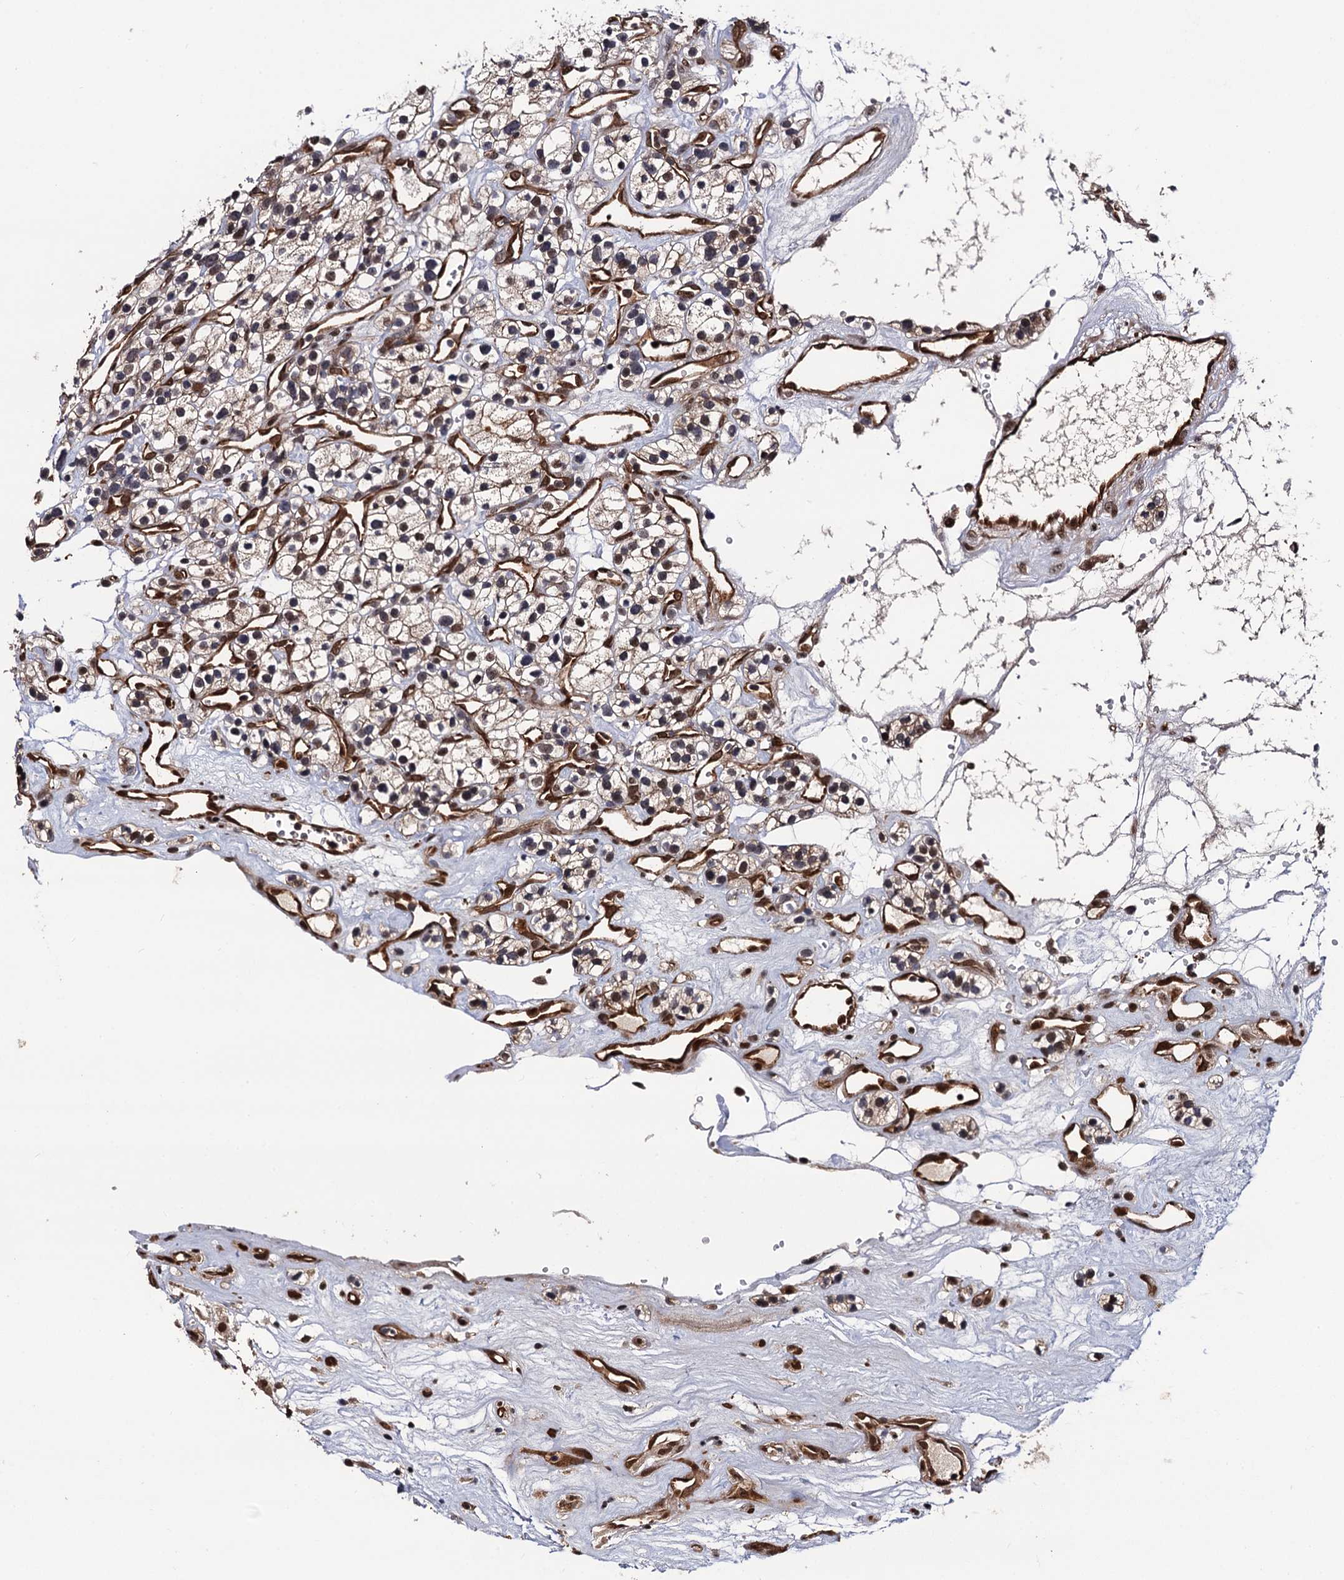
{"staining": {"intensity": "weak", "quantity": "<25%", "location": "cytoplasmic/membranous"}, "tissue": "renal cancer", "cell_type": "Tumor cells", "image_type": "cancer", "snomed": [{"axis": "morphology", "description": "Adenocarcinoma, NOS"}, {"axis": "topography", "description": "Kidney"}], "caption": "Tumor cells are negative for protein expression in human renal cancer (adenocarcinoma).", "gene": "CDC23", "patient": {"sex": "female", "age": 57}}